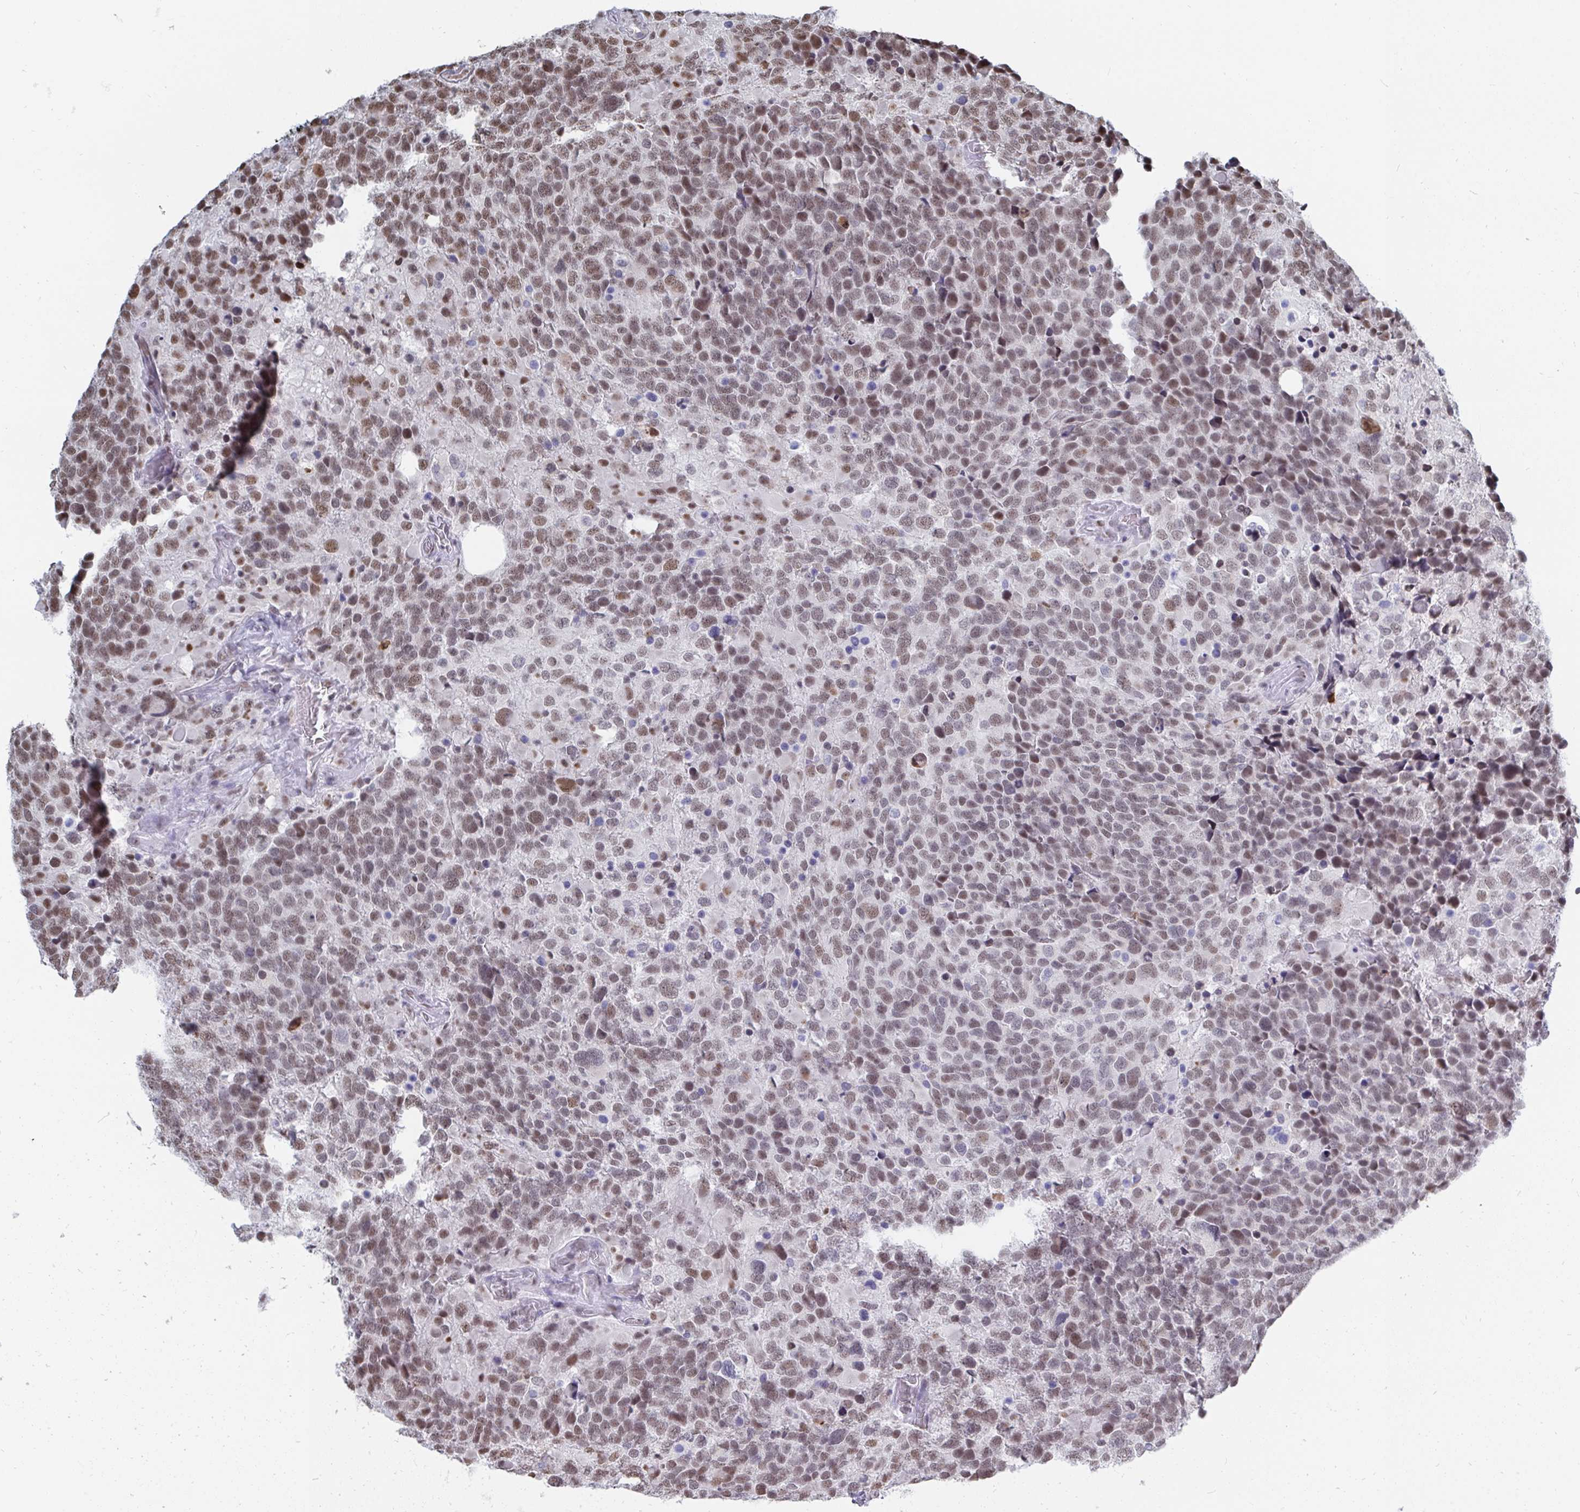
{"staining": {"intensity": "moderate", "quantity": "25%-75%", "location": "nuclear"}, "tissue": "glioma", "cell_type": "Tumor cells", "image_type": "cancer", "snomed": [{"axis": "morphology", "description": "Glioma, malignant, High grade"}, {"axis": "topography", "description": "Brain"}], "caption": "A brown stain shows moderate nuclear staining of a protein in malignant glioma (high-grade) tumor cells. The staining was performed using DAB (3,3'-diaminobenzidine) to visualize the protein expression in brown, while the nuclei were stained in blue with hematoxylin (Magnification: 20x).", "gene": "TRIP12", "patient": {"sex": "female", "age": 40}}